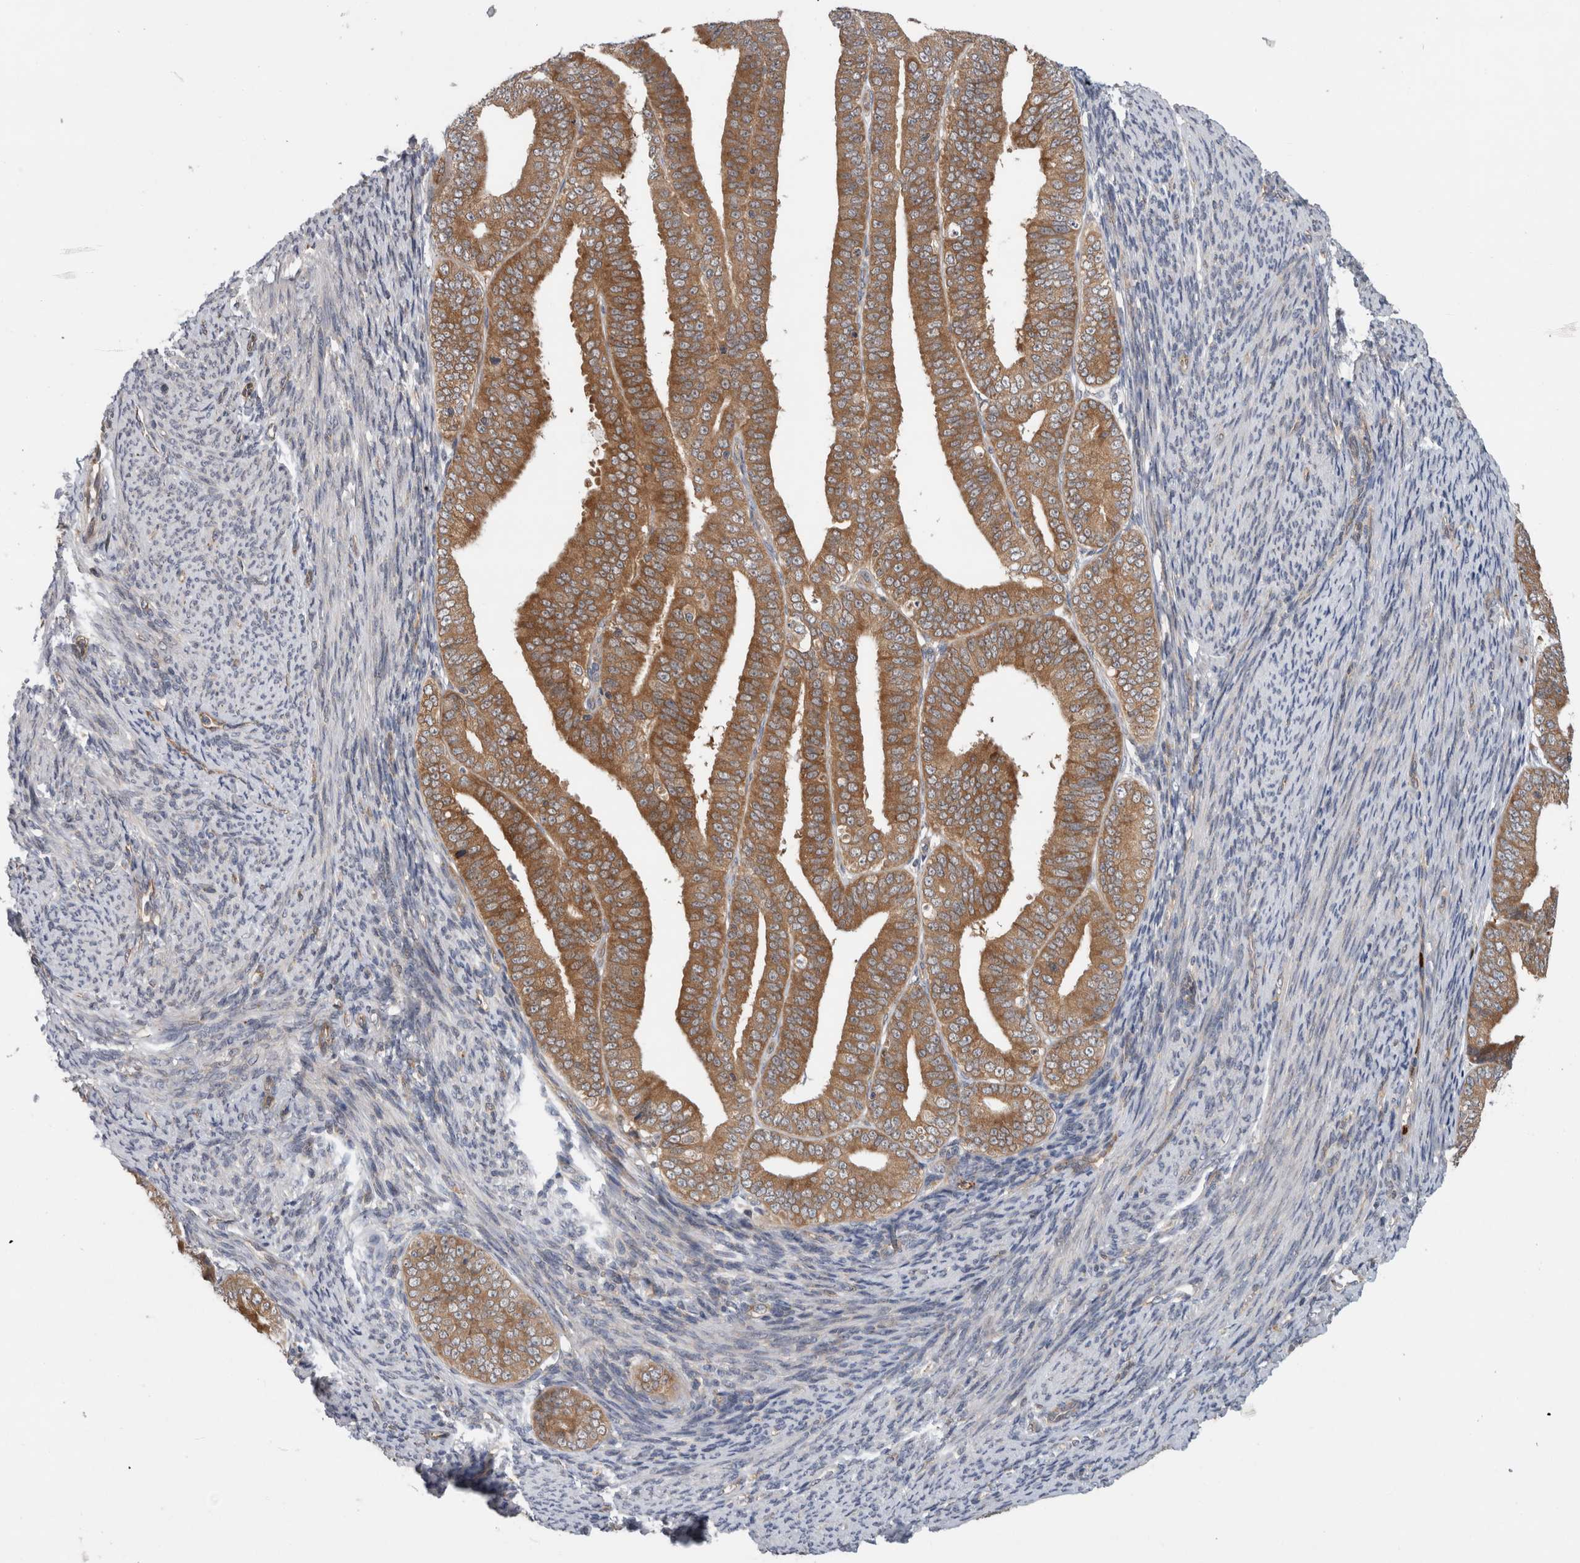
{"staining": {"intensity": "moderate", "quantity": ">75%", "location": "cytoplasmic/membranous"}, "tissue": "endometrial cancer", "cell_type": "Tumor cells", "image_type": "cancer", "snomed": [{"axis": "morphology", "description": "Adenocarcinoma, NOS"}, {"axis": "topography", "description": "Endometrium"}], "caption": "DAB immunohistochemical staining of endometrial cancer (adenocarcinoma) demonstrates moderate cytoplasmic/membranous protein expression in about >75% of tumor cells. The staining was performed using DAB (3,3'-diaminobenzidine) to visualize the protein expression in brown, while the nuclei were stained in blue with hematoxylin (Magnification: 20x).", "gene": "PDCD2", "patient": {"sex": "female", "age": 63}}